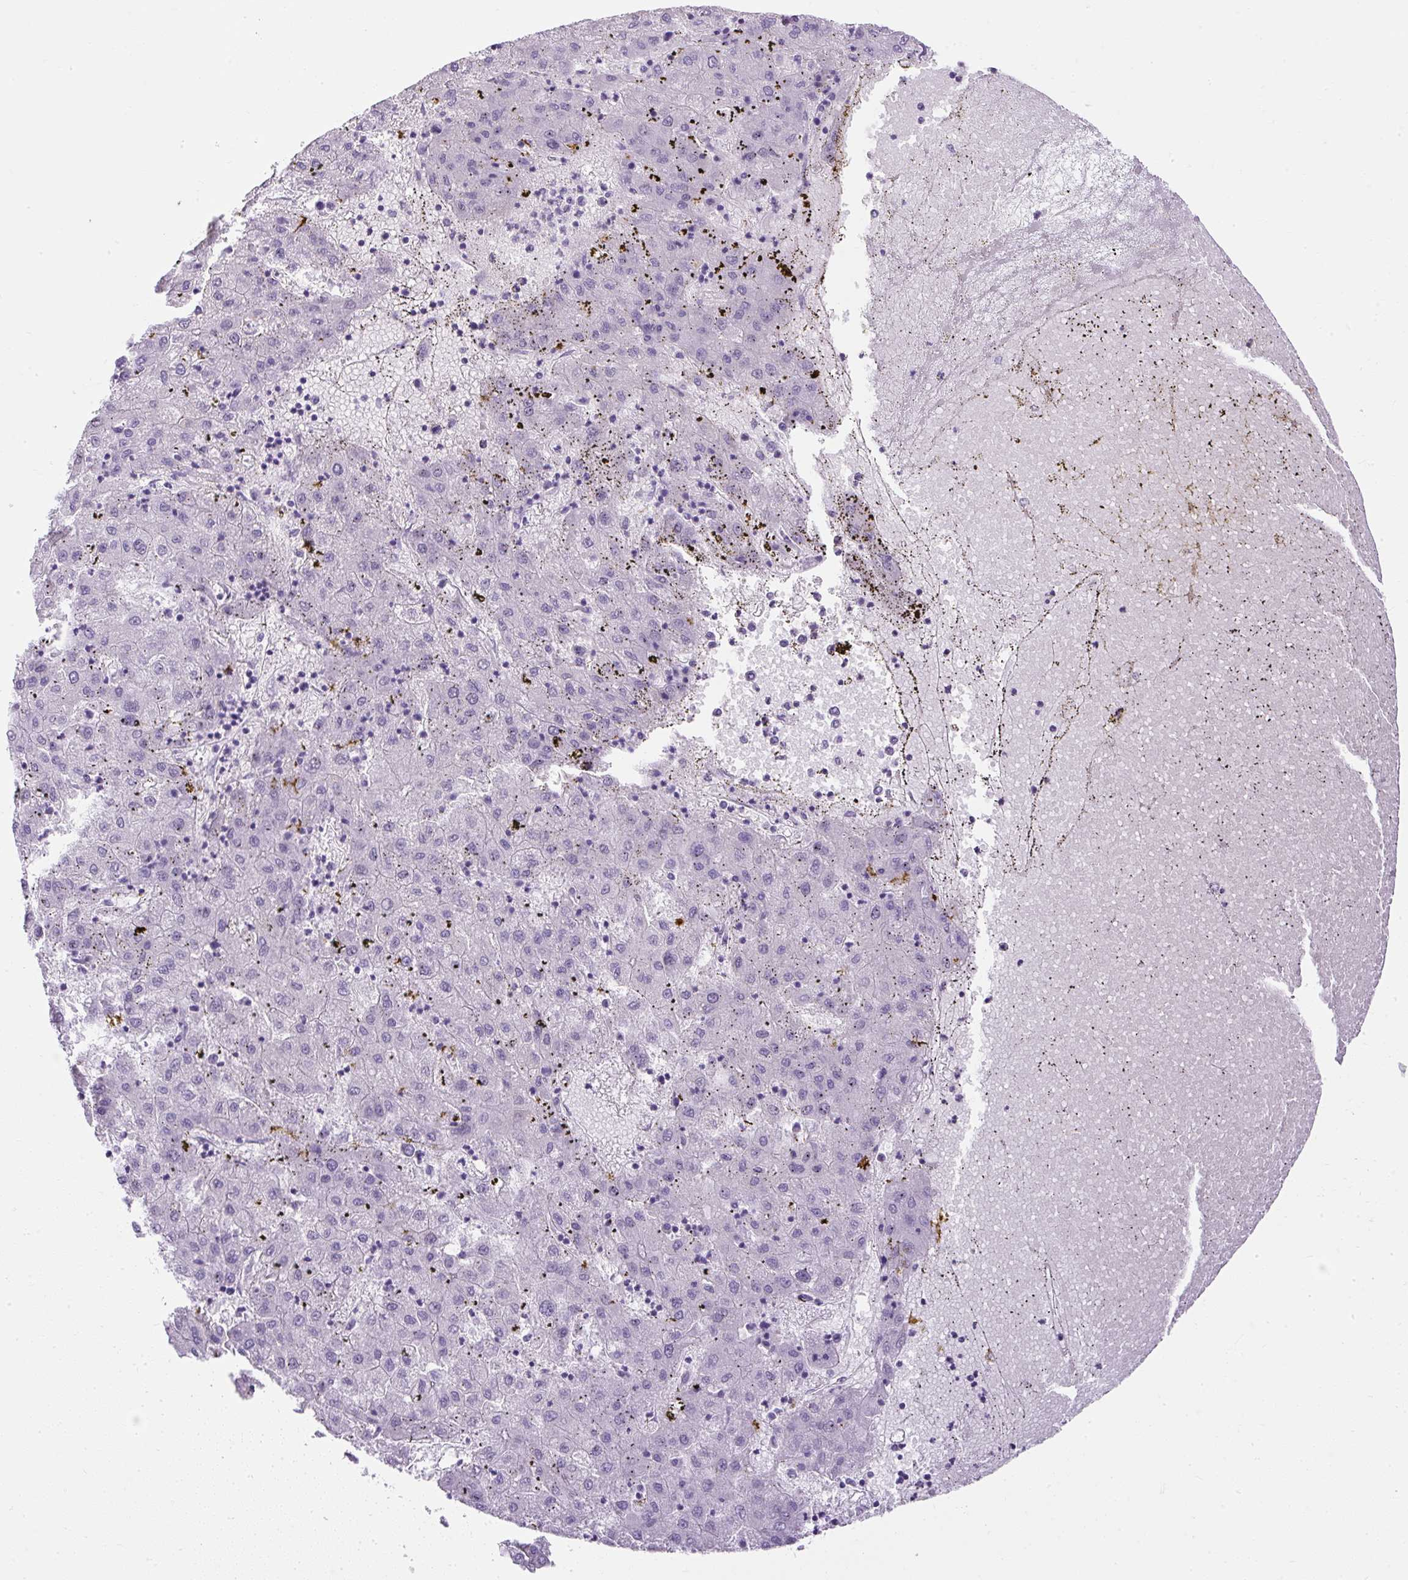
{"staining": {"intensity": "negative", "quantity": "none", "location": "none"}, "tissue": "liver cancer", "cell_type": "Tumor cells", "image_type": "cancer", "snomed": [{"axis": "morphology", "description": "Carcinoma, Hepatocellular, NOS"}, {"axis": "topography", "description": "Liver"}], "caption": "Tumor cells show no significant positivity in liver cancer.", "gene": "C2CD4C", "patient": {"sex": "male", "age": 72}}